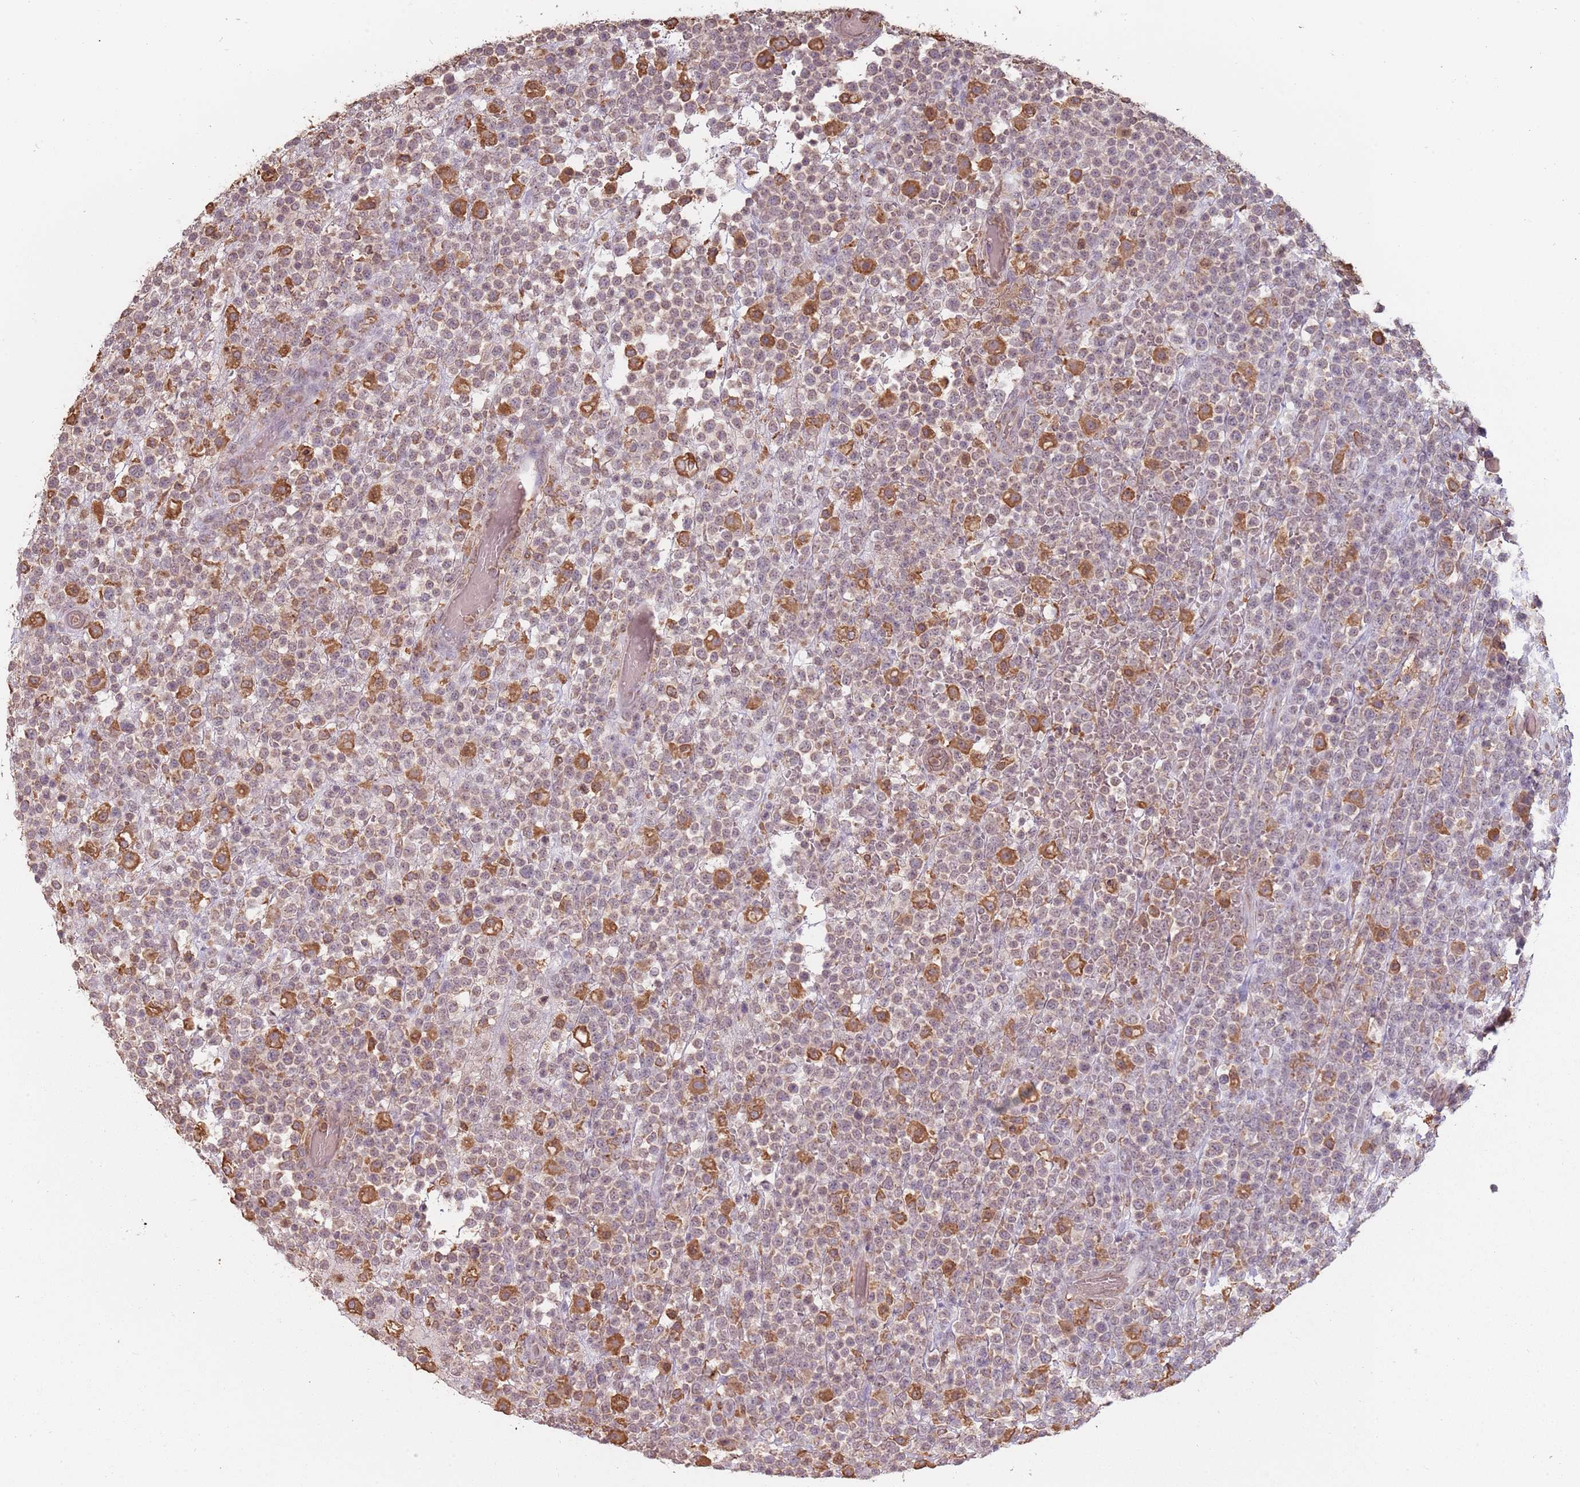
{"staining": {"intensity": "weak", "quantity": "25%-75%", "location": "cytoplasmic/membranous"}, "tissue": "lymphoma", "cell_type": "Tumor cells", "image_type": "cancer", "snomed": [{"axis": "morphology", "description": "Malignant lymphoma, non-Hodgkin's type, High grade"}, {"axis": "topography", "description": "Colon"}], "caption": "Lymphoma stained with a brown dye reveals weak cytoplasmic/membranous positive positivity in approximately 25%-75% of tumor cells.", "gene": "ATOSB", "patient": {"sex": "female", "age": 53}}